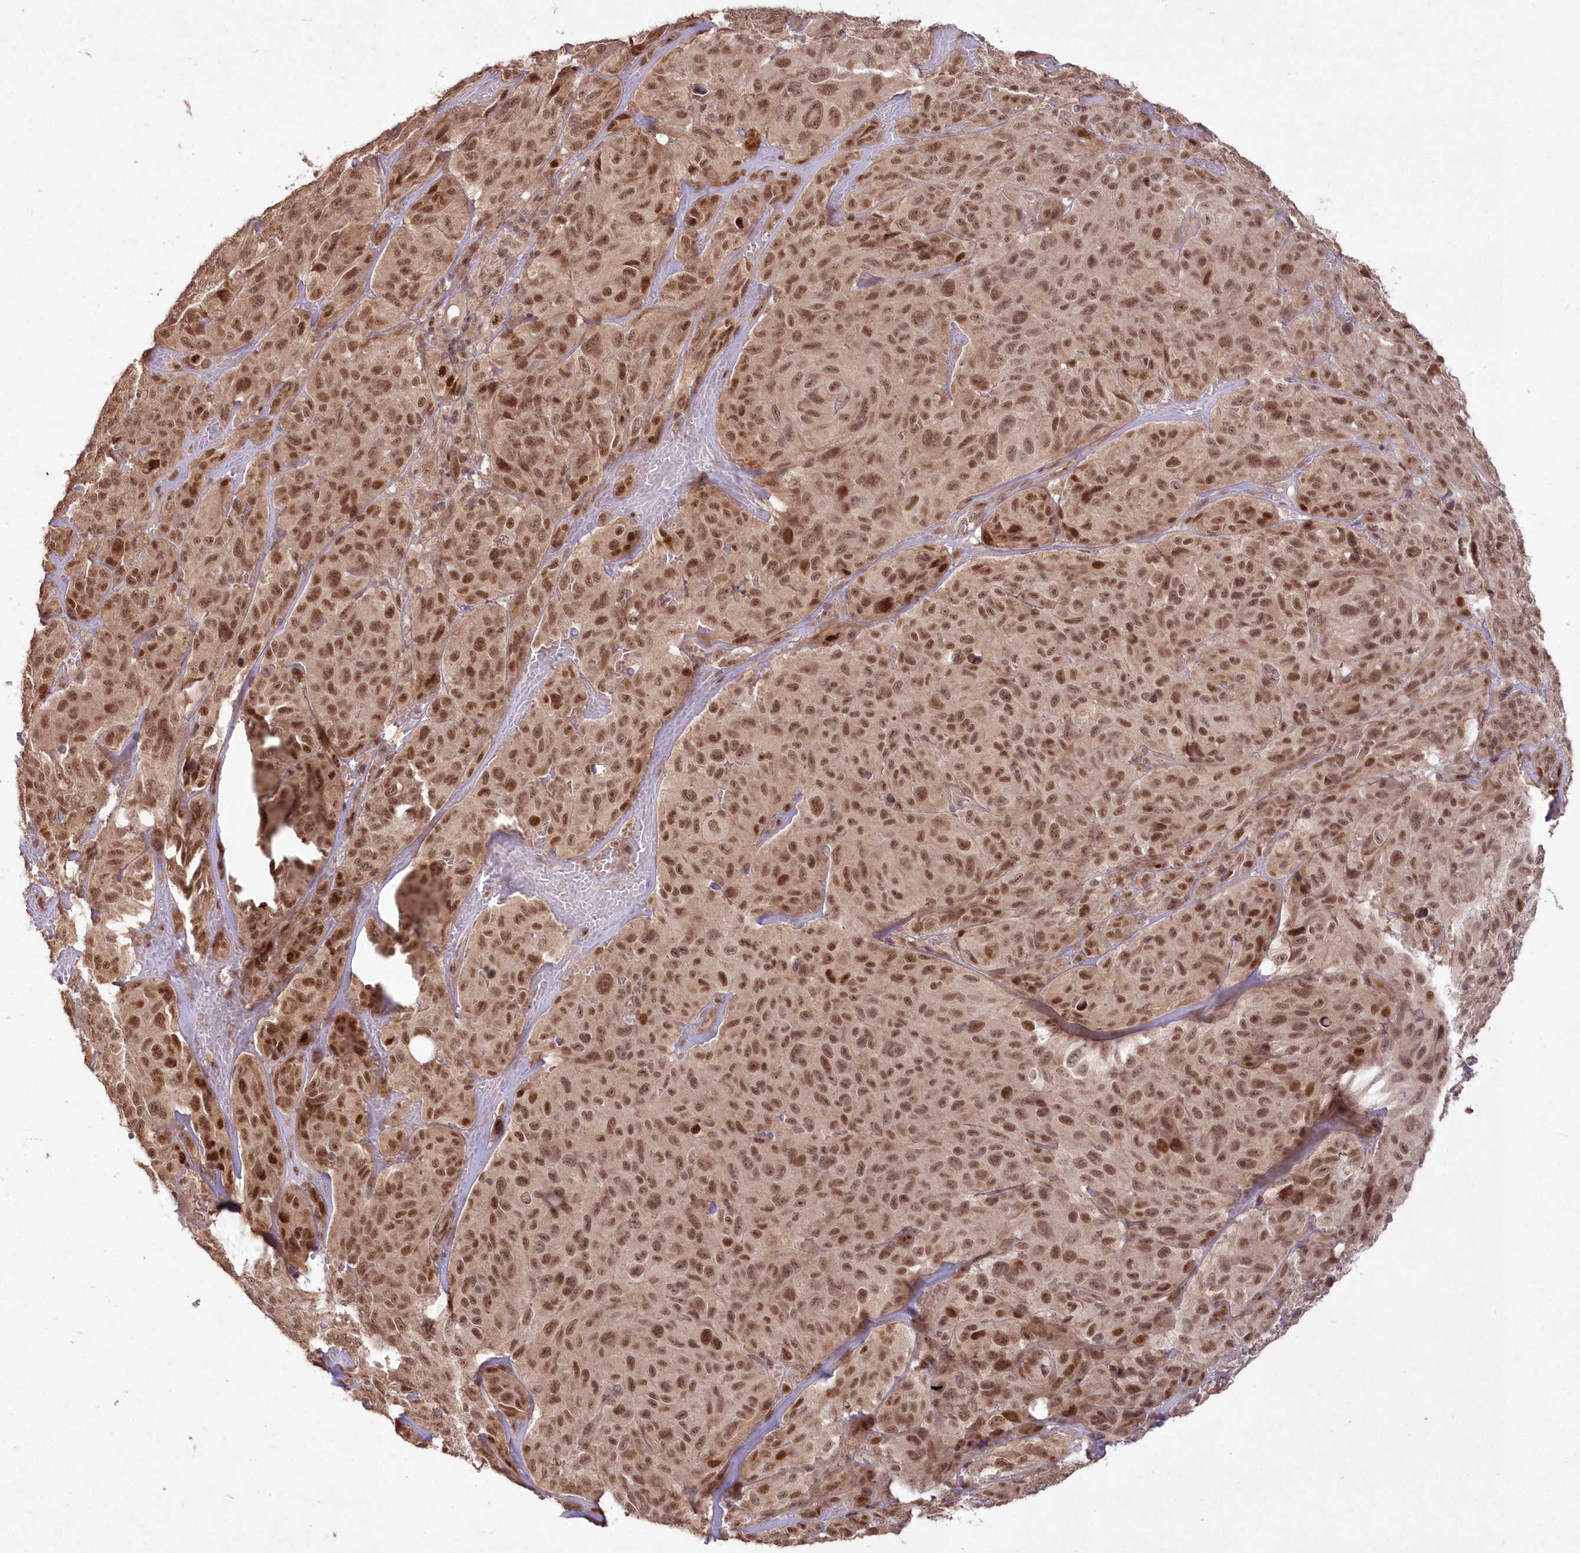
{"staining": {"intensity": "moderate", "quantity": ">75%", "location": "cytoplasmic/membranous,nuclear"}, "tissue": "melanoma", "cell_type": "Tumor cells", "image_type": "cancer", "snomed": [{"axis": "morphology", "description": "Malignant melanoma, NOS"}, {"axis": "topography", "description": "Skin"}], "caption": "Melanoma stained with DAB IHC shows medium levels of moderate cytoplasmic/membranous and nuclear staining in about >75% of tumor cells.", "gene": "WBP1L", "patient": {"sex": "male", "age": 66}}